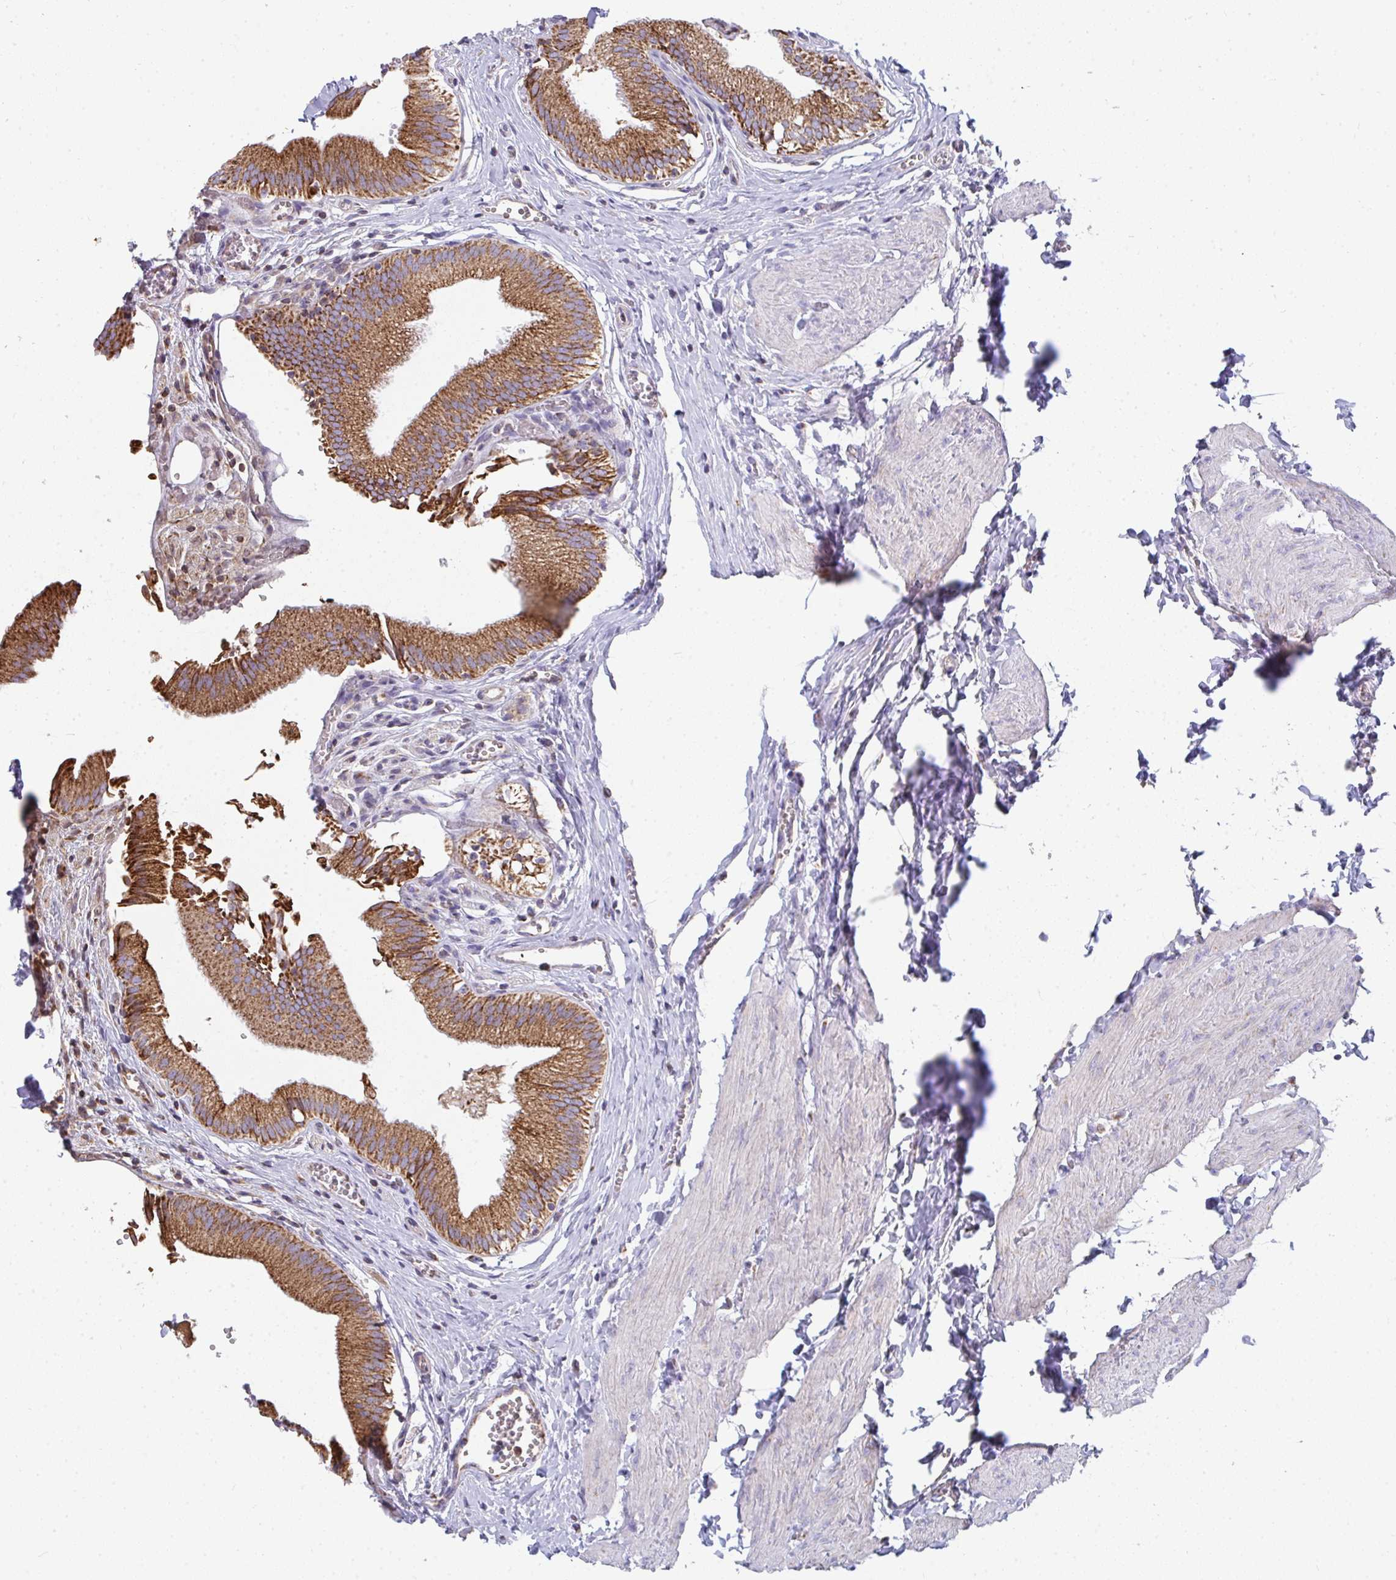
{"staining": {"intensity": "strong", "quantity": ">75%", "location": "cytoplasmic/membranous"}, "tissue": "gallbladder", "cell_type": "Glandular cells", "image_type": "normal", "snomed": [{"axis": "morphology", "description": "Normal tissue, NOS"}, {"axis": "topography", "description": "Gallbladder"}, {"axis": "topography", "description": "Peripheral nerve tissue"}], "caption": "Strong cytoplasmic/membranous expression is seen in approximately >75% of glandular cells in benign gallbladder.", "gene": "FAHD1", "patient": {"sex": "male", "age": 17}}